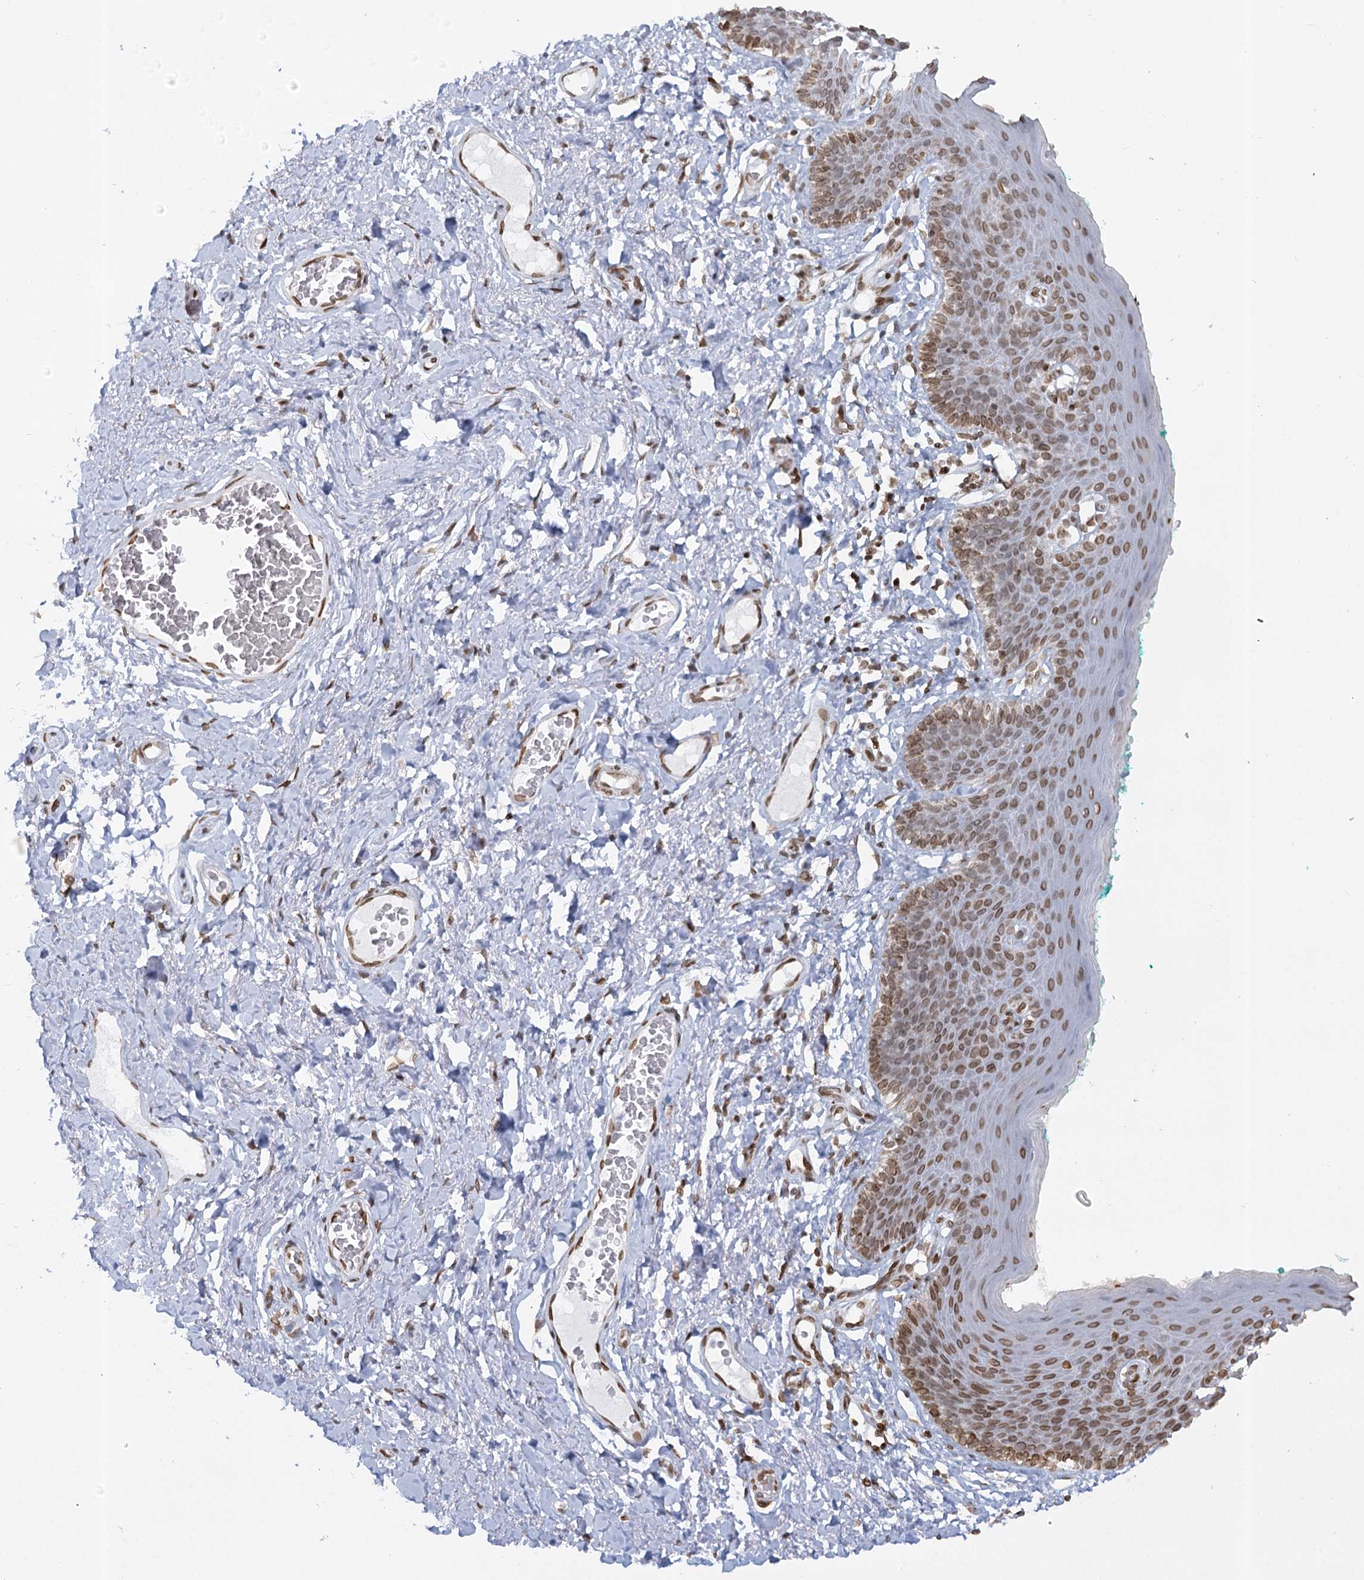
{"staining": {"intensity": "moderate", "quantity": ">75%", "location": "cytoplasmic/membranous,nuclear"}, "tissue": "skin", "cell_type": "Epidermal cells", "image_type": "normal", "snomed": [{"axis": "morphology", "description": "Normal tissue, NOS"}, {"axis": "topography", "description": "Vulva"}], "caption": "IHC (DAB) staining of unremarkable skin exhibits moderate cytoplasmic/membranous,nuclear protein expression in about >75% of epidermal cells.", "gene": "VWA5A", "patient": {"sex": "female", "age": 66}}